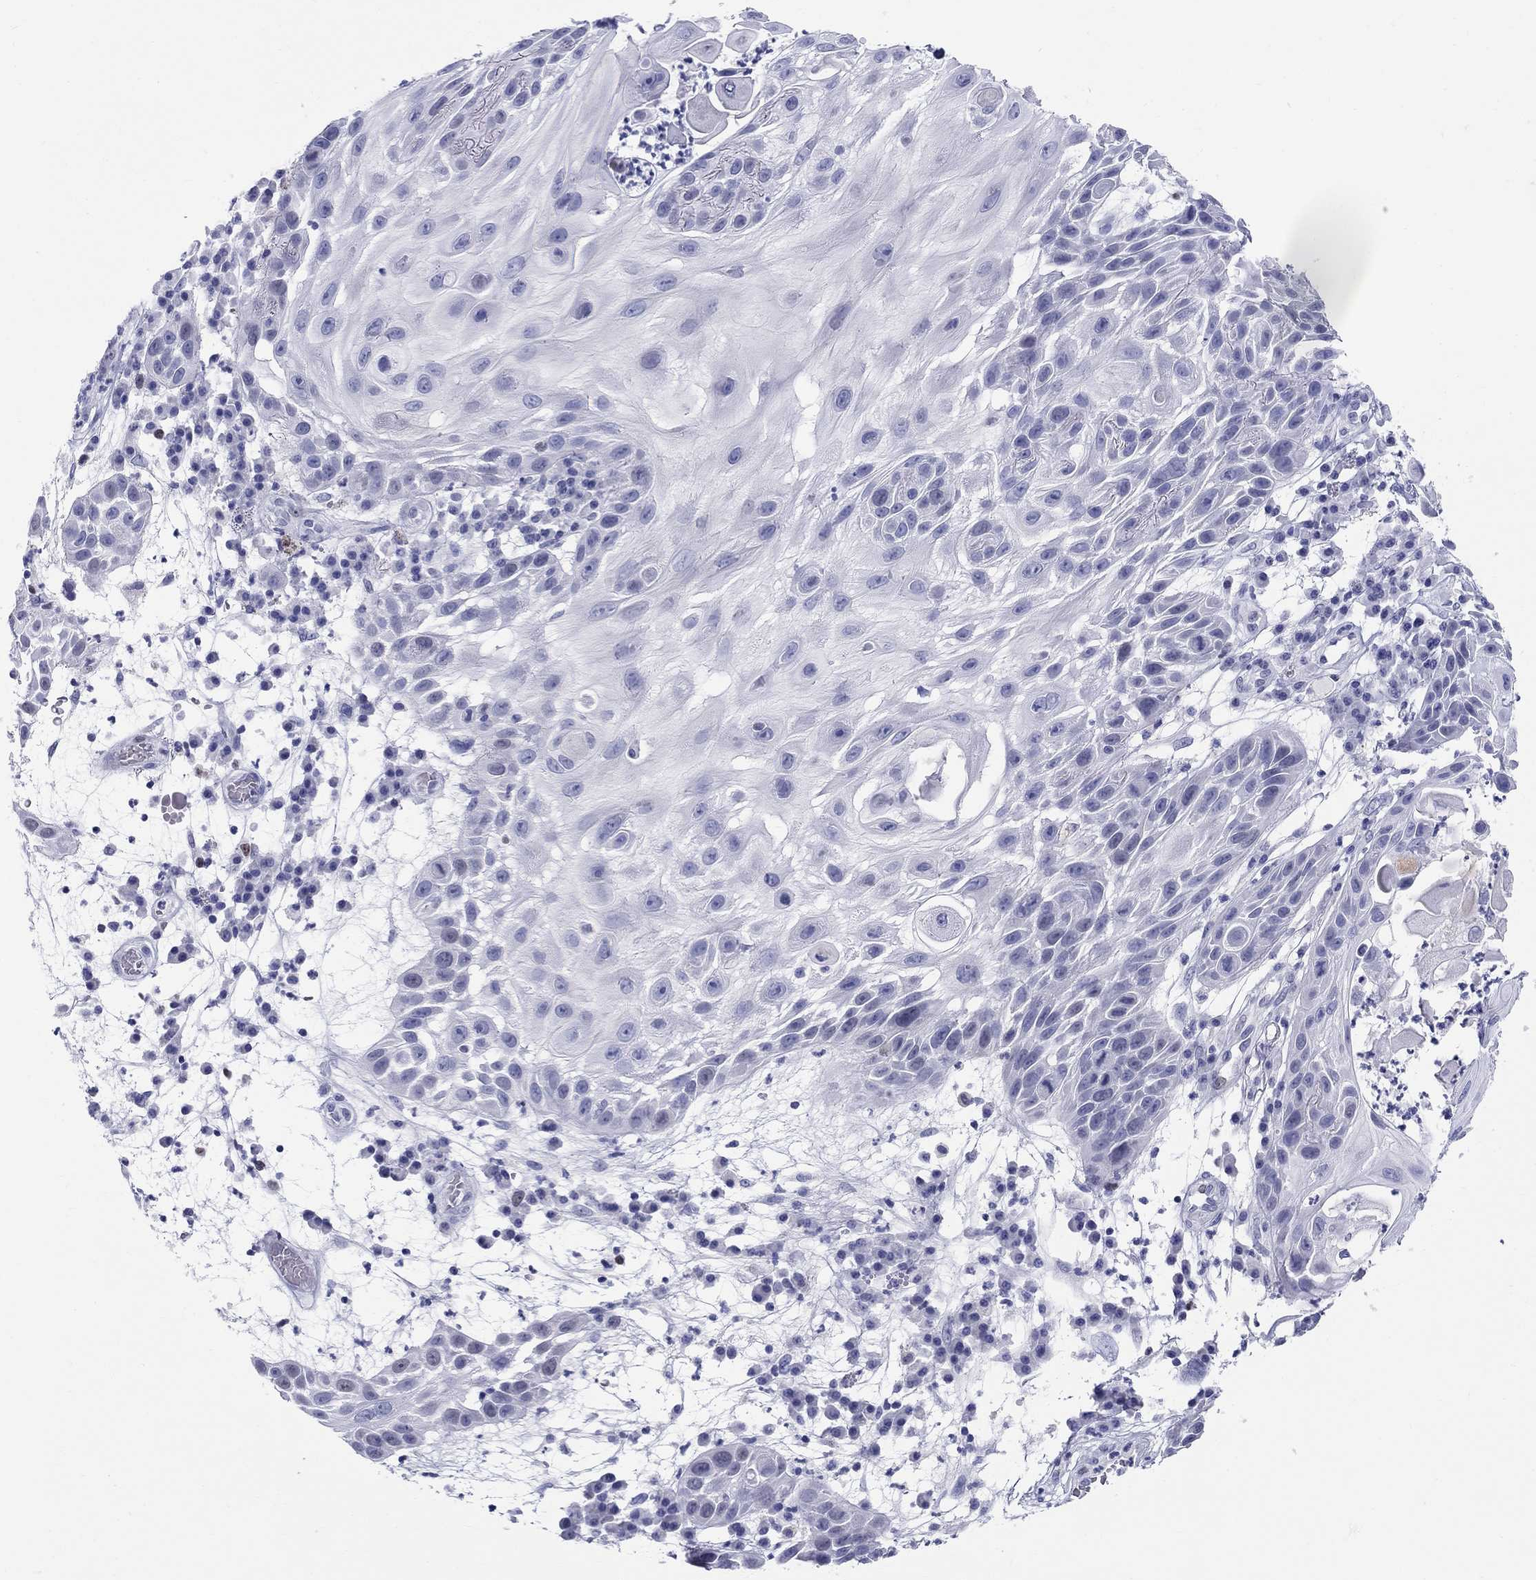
{"staining": {"intensity": "negative", "quantity": "none", "location": "none"}, "tissue": "skin cancer", "cell_type": "Tumor cells", "image_type": "cancer", "snomed": [{"axis": "morphology", "description": "Normal tissue, NOS"}, {"axis": "morphology", "description": "Squamous cell carcinoma, NOS"}, {"axis": "topography", "description": "Skin"}], "caption": "Immunohistochemical staining of skin cancer (squamous cell carcinoma) demonstrates no significant positivity in tumor cells. (Stains: DAB (3,3'-diaminobenzidine) immunohistochemistry with hematoxylin counter stain, Microscopy: brightfield microscopy at high magnification).", "gene": "LAMP5", "patient": {"sex": "male", "age": 79}}